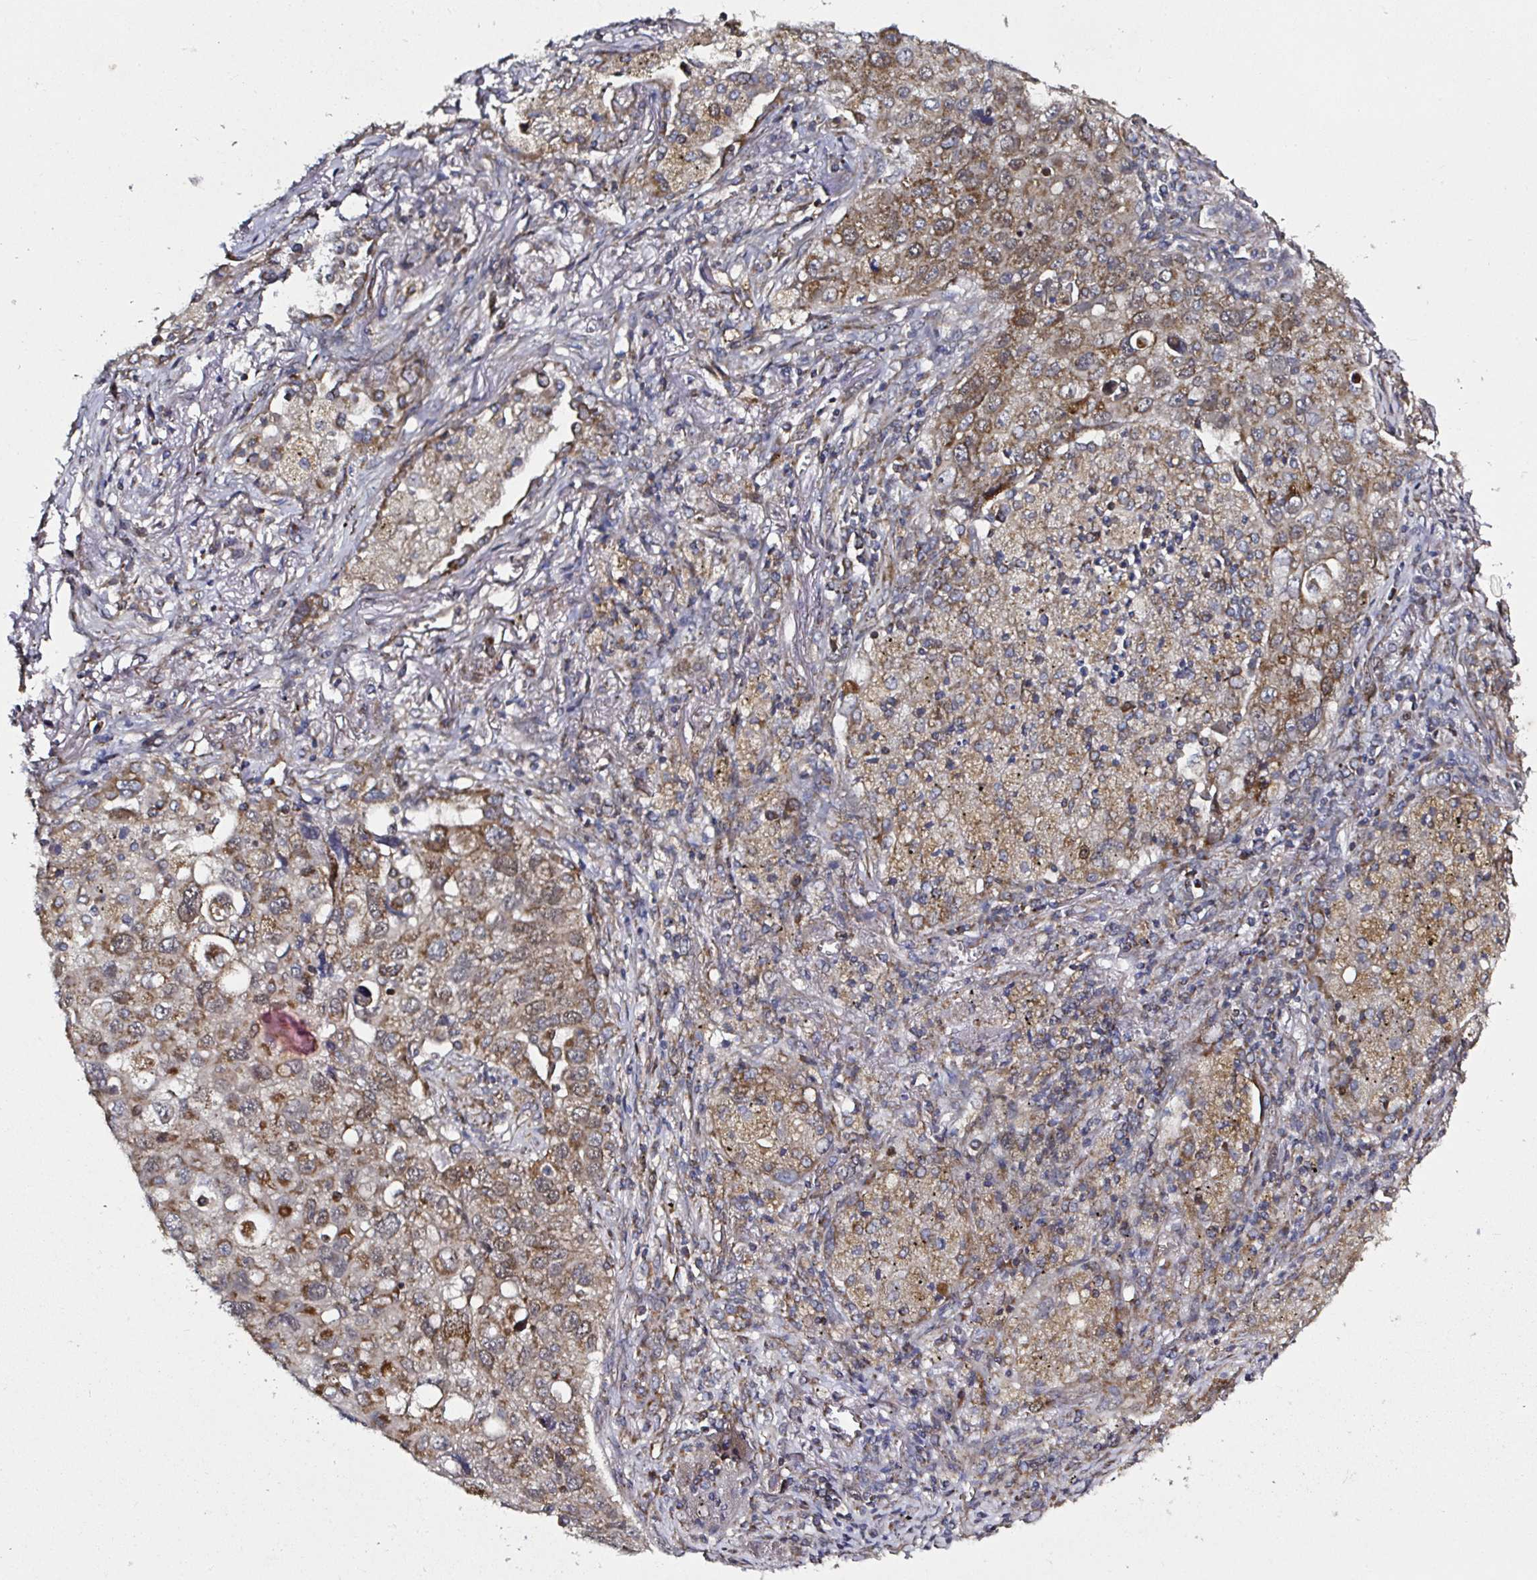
{"staining": {"intensity": "moderate", "quantity": ">75%", "location": "cytoplasmic/membranous"}, "tissue": "lung cancer", "cell_type": "Tumor cells", "image_type": "cancer", "snomed": [{"axis": "morphology", "description": "Adenocarcinoma, NOS"}, {"axis": "morphology", "description": "Adenocarcinoma, metastatic, NOS"}, {"axis": "topography", "description": "Lymph node"}, {"axis": "topography", "description": "Lung"}], "caption": "The micrograph demonstrates immunohistochemical staining of lung cancer (metastatic adenocarcinoma). There is moderate cytoplasmic/membranous expression is present in about >75% of tumor cells. (DAB (3,3'-diaminobenzidine) = brown stain, brightfield microscopy at high magnification).", "gene": "ATAD3B", "patient": {"sex": "female", "age": 42}}